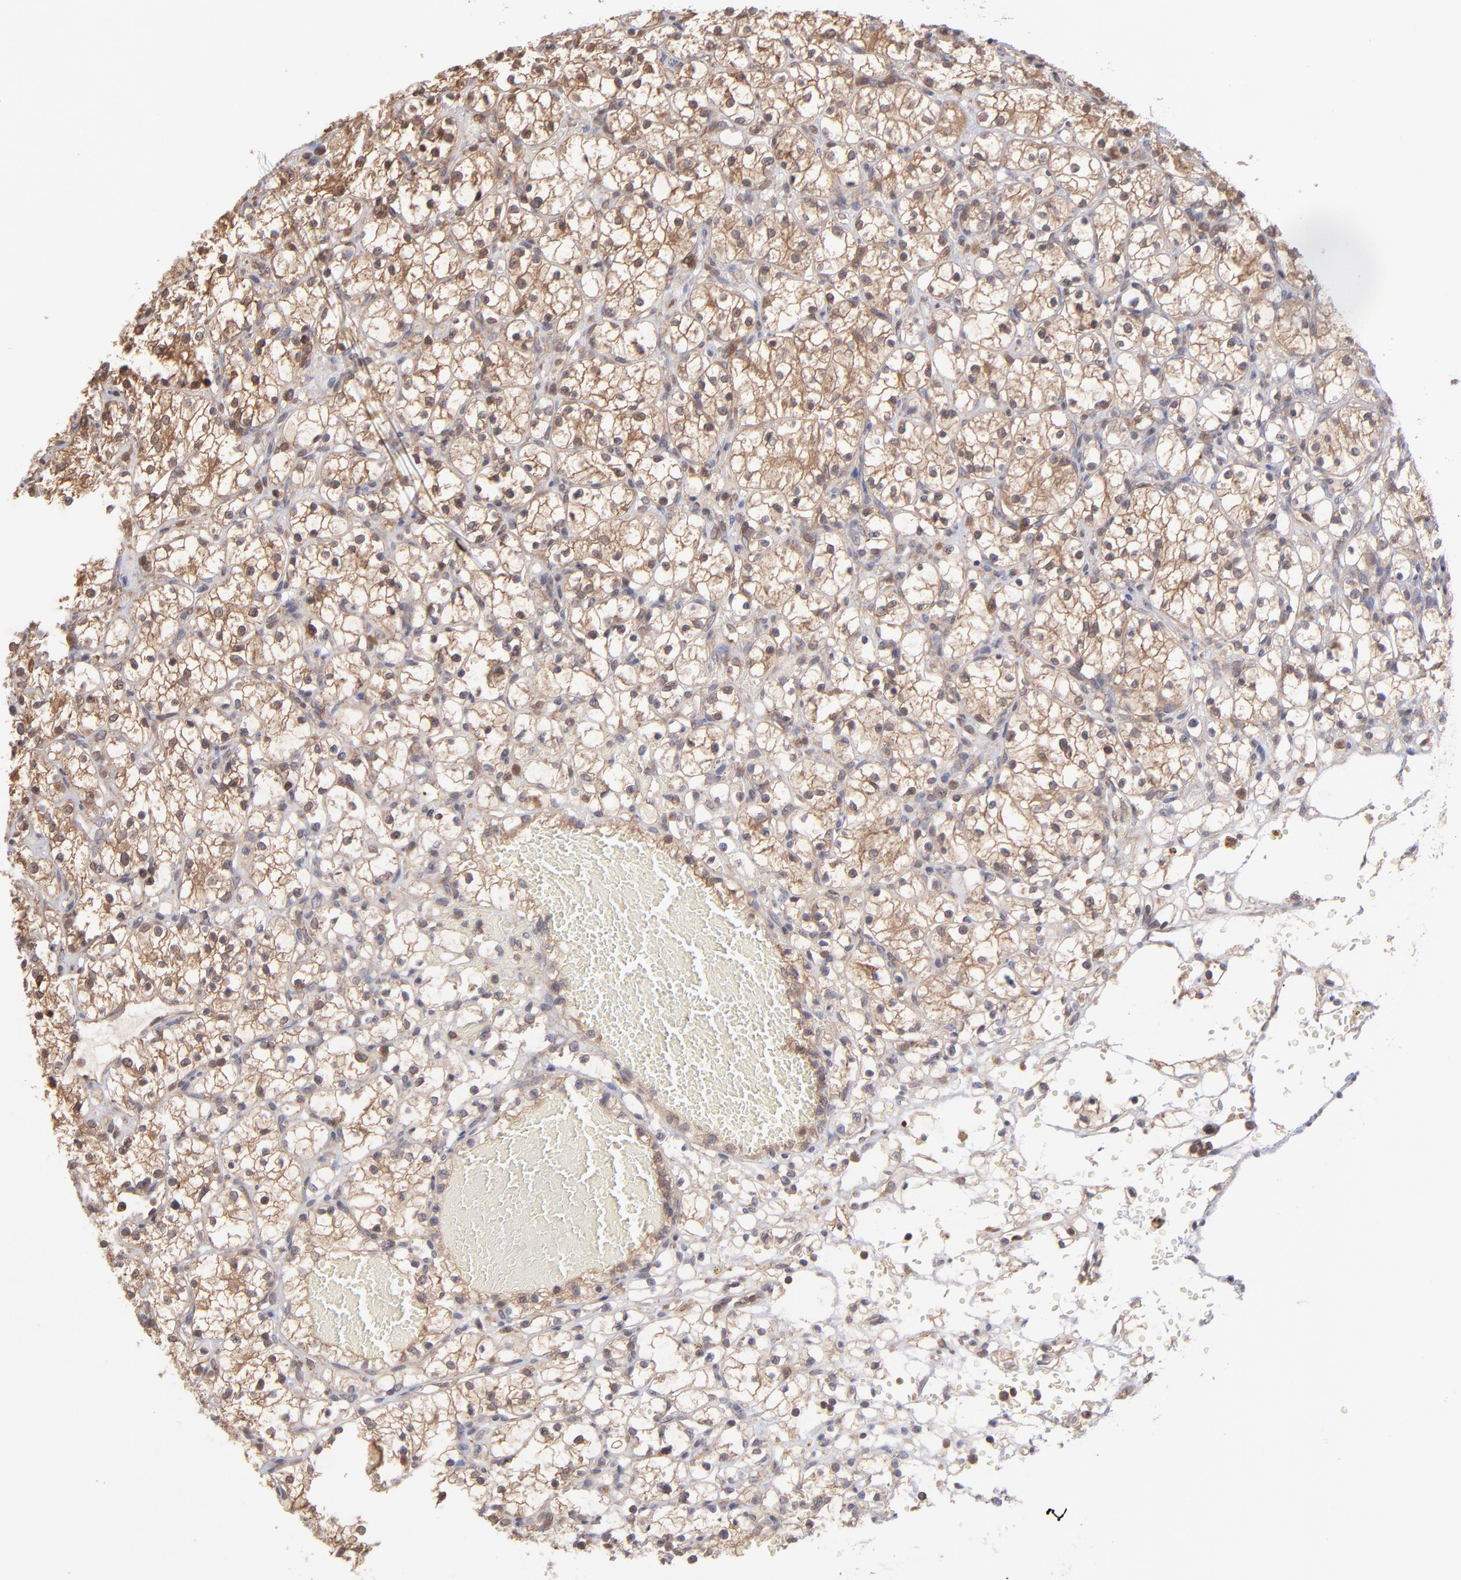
{"staining": {"intensity": "moderate", "quantity": ">75%", "location": "cytoplasmic/membranous"}, "tissue": "renal cancer", "cell_type": "Tumor cells", "image_type": "cancer", "snomed": [{"axis": "morphology", "description": "Adenocarcinoma, NOS"}, {"axis": "topography", "description": "Kidney"}], "caption": "Renal cancer was stained to show a protein in brown. There is medium levels of moderate cytoplasmic/membranous expression in approximately >75% of tumor cells.", "gene": "MAP2K2", "patient": {"sex": "female", "age": 60}}